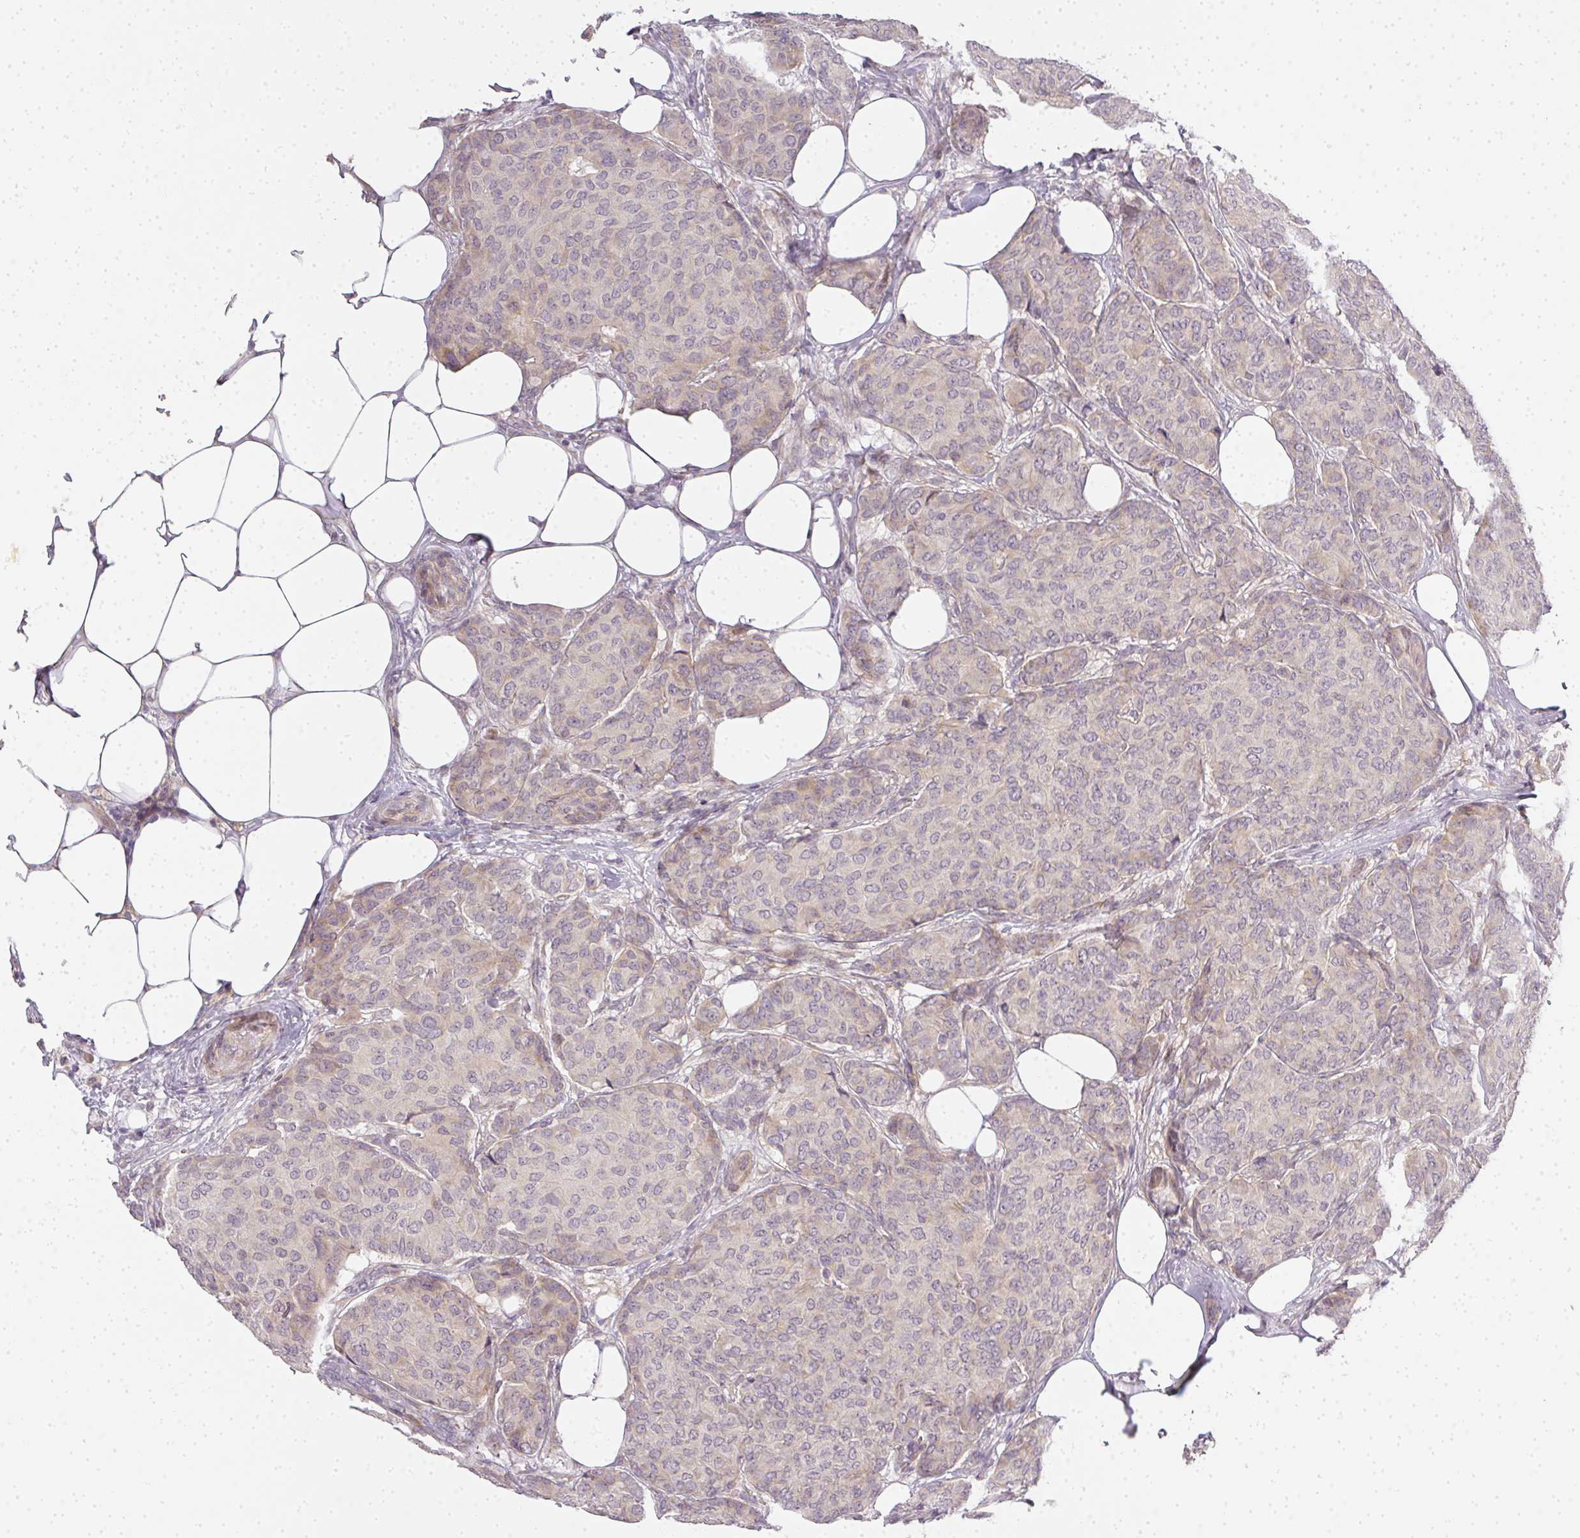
{"staining": {"intensity": "weak", "quantity": "<25%", "location": "cytoplasmic/membranous"}, "tissue": "breast cancer", "cell_type": "Tumor cells", "image_type": "cancer", "snomed": [{"axis": "morphology", "description": "Duct carcinoma"}, {"axis": "topography", "description": "Breast"}], "caption": "DAB (3,3'-diaminobenzidine) immunohistochemical staining of breast infiltrating ductal carcinoma demonstrates no significant expression in tumor cells.", "gene": "MED19", "patient": {"sex": "female", "age": 75}}